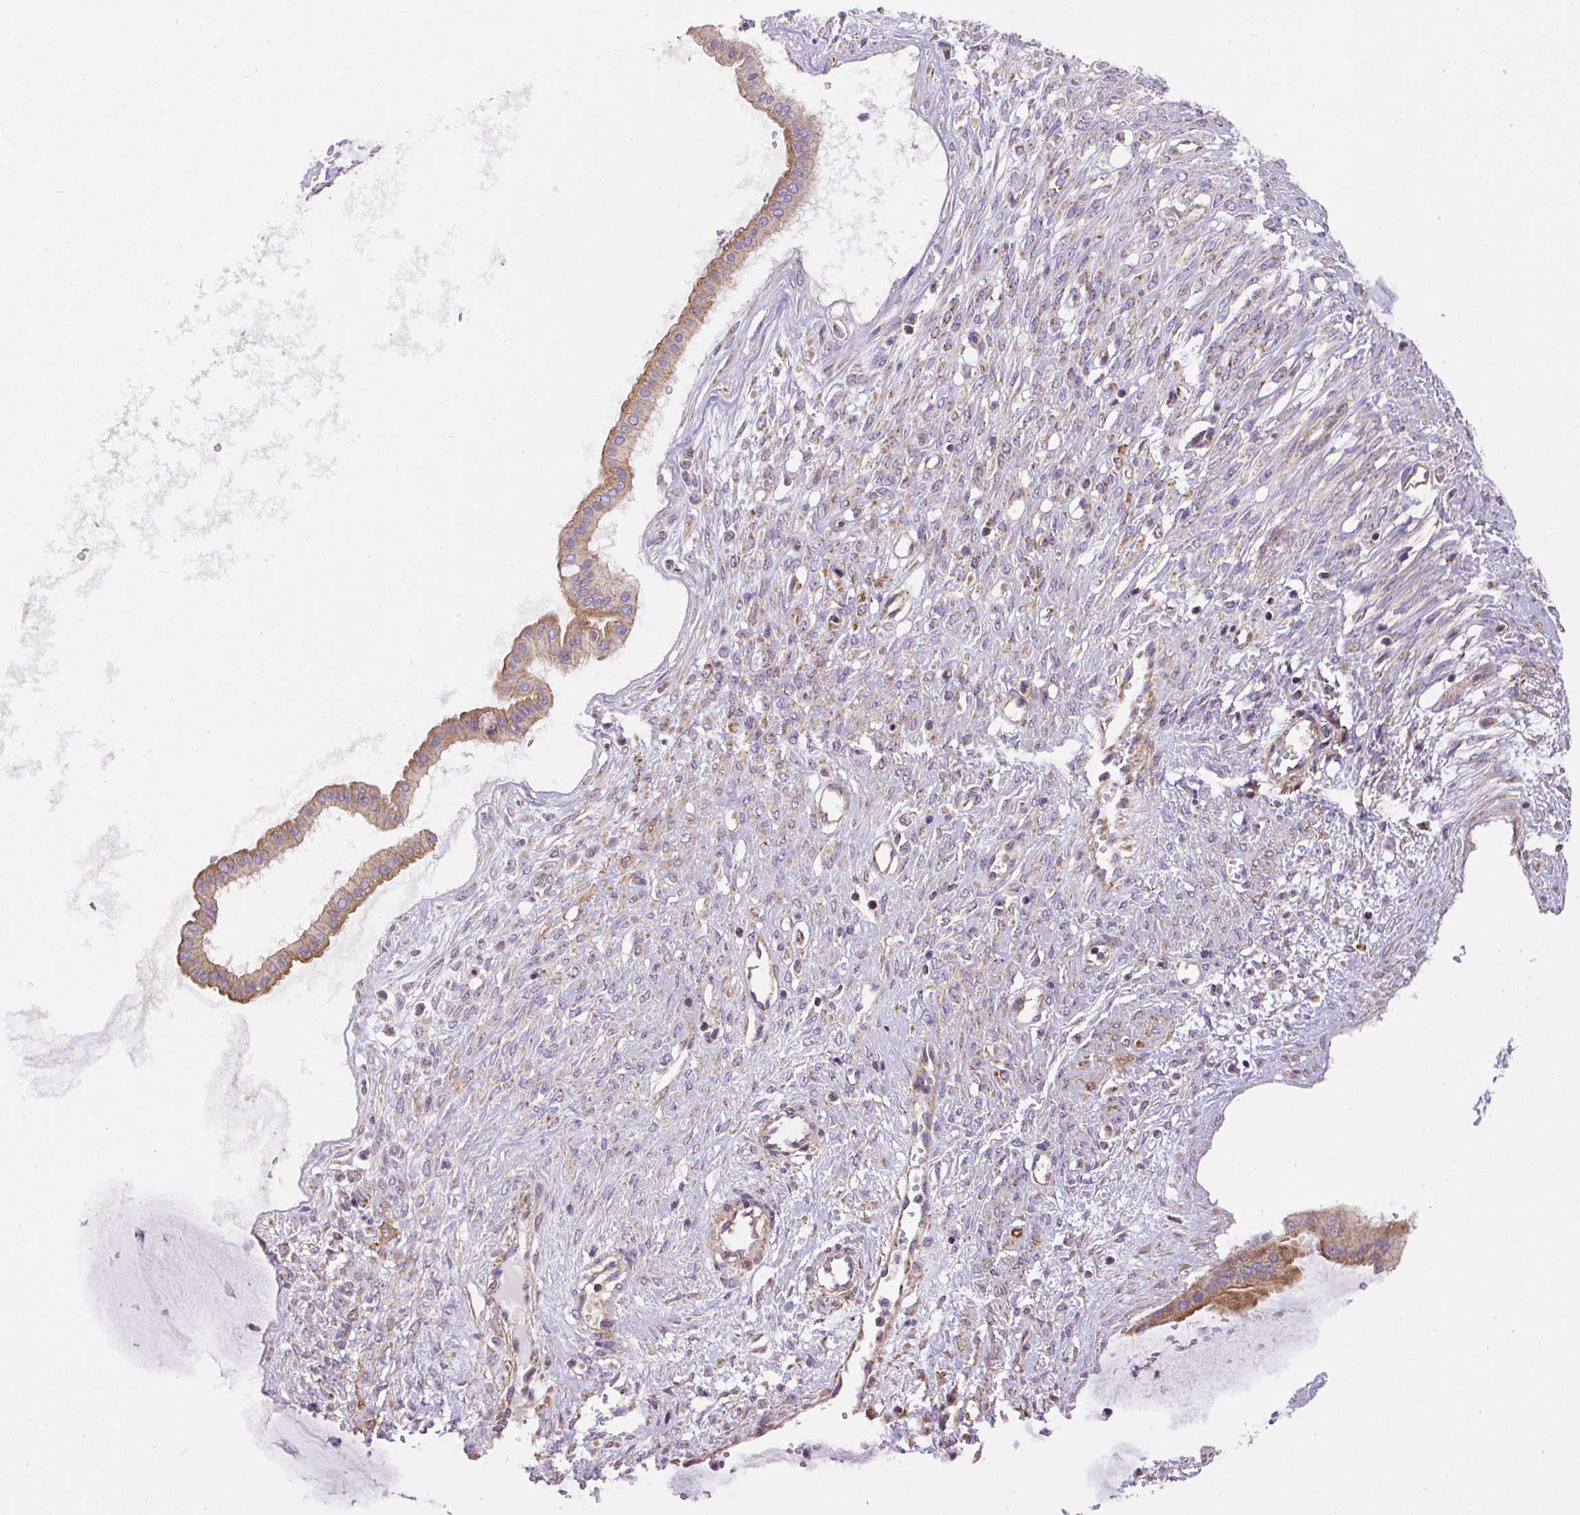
{"staining": {"intensity": "moderate", "quantity": "25%-75%", "location": "cytoplasmic/membranous"}, "tissue": "ovarian cancer", "cell_type": "Tumor cells", "image_type": "cancer", "snomed": [{"axis": "morphology", "description": "Cystadenocarcinoma, mucinous, NOS"}, {"axis": "topography", "description": "Ovary"}], "caption": "Immunohistochemical staining of ovarian cancer exhibits moderate cytoplasmic/membranous protein positivity in about 25%-75% of tumor cells.", "gene": "NDUFAF2", "patient": {"sex": "female", "age": 73}}